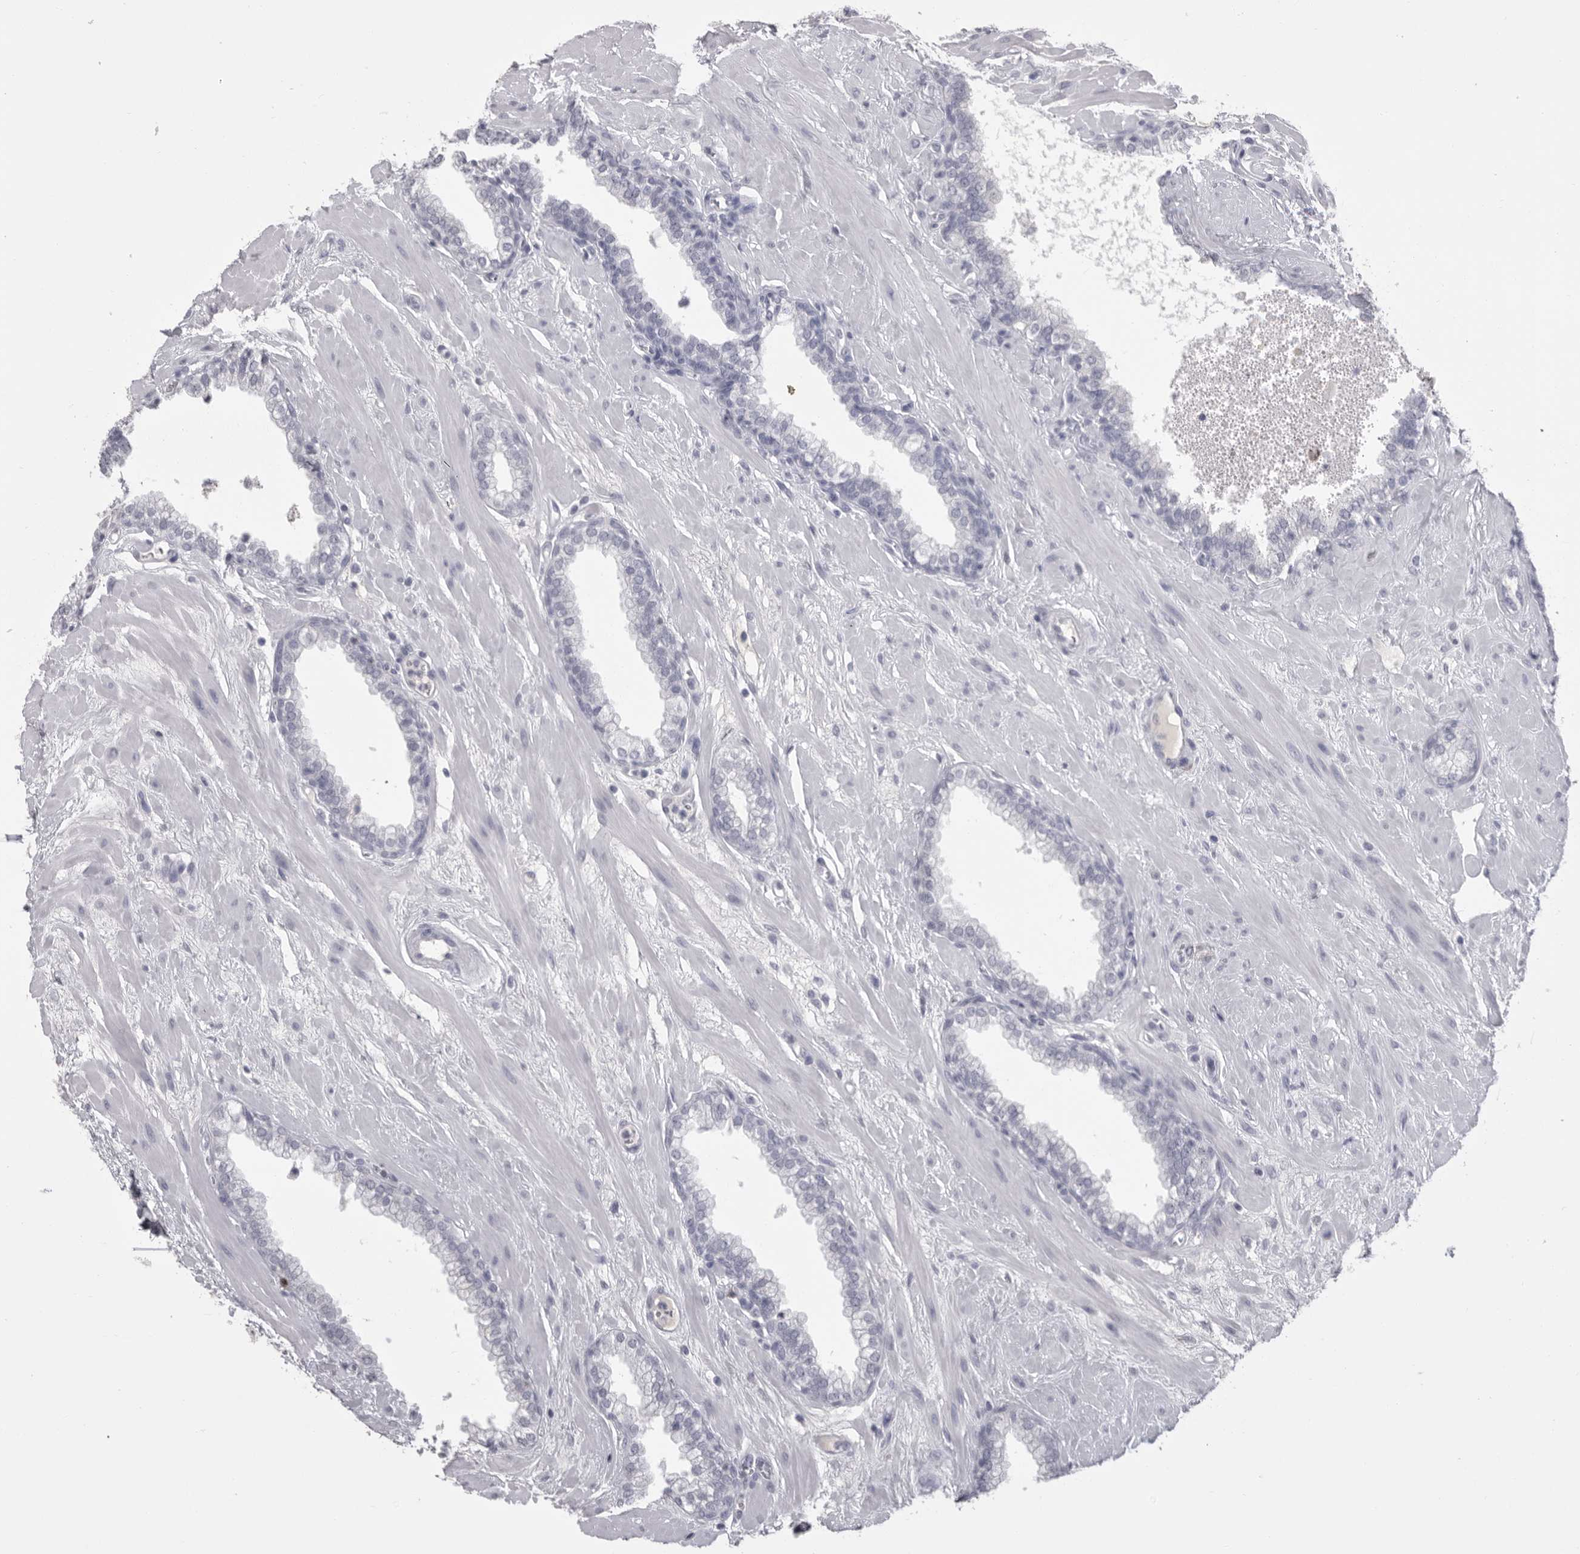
{"staining": {"intensity": "negative", "quantity": "none", "location": "none"}, "tissue": "prostate", "cell_type": "Glandular cells", "image_type": "normal", "snomed": [{"axis": "morphology", "description": "Normal tissue, NOS"}, {"axis": "morphology", "description": "Urothelial carcinoma, Low grade"}, {"axis": "topography", "description": "Urinary bladder"}, {"axis": "topography", "description": "Prostate"}], "caption": "High magnification brightfield microscopy of benign prostate stained with DAB (brown) and counterstained with hematoxylin (blue): glandular cells show no significant expression. (DAB (3,3'-diaminobenzidine) IHC visualized using brightfield microscopy, high magnification).", "gene": "GNLY", "patient": {"sex": "male", "age": 60}}